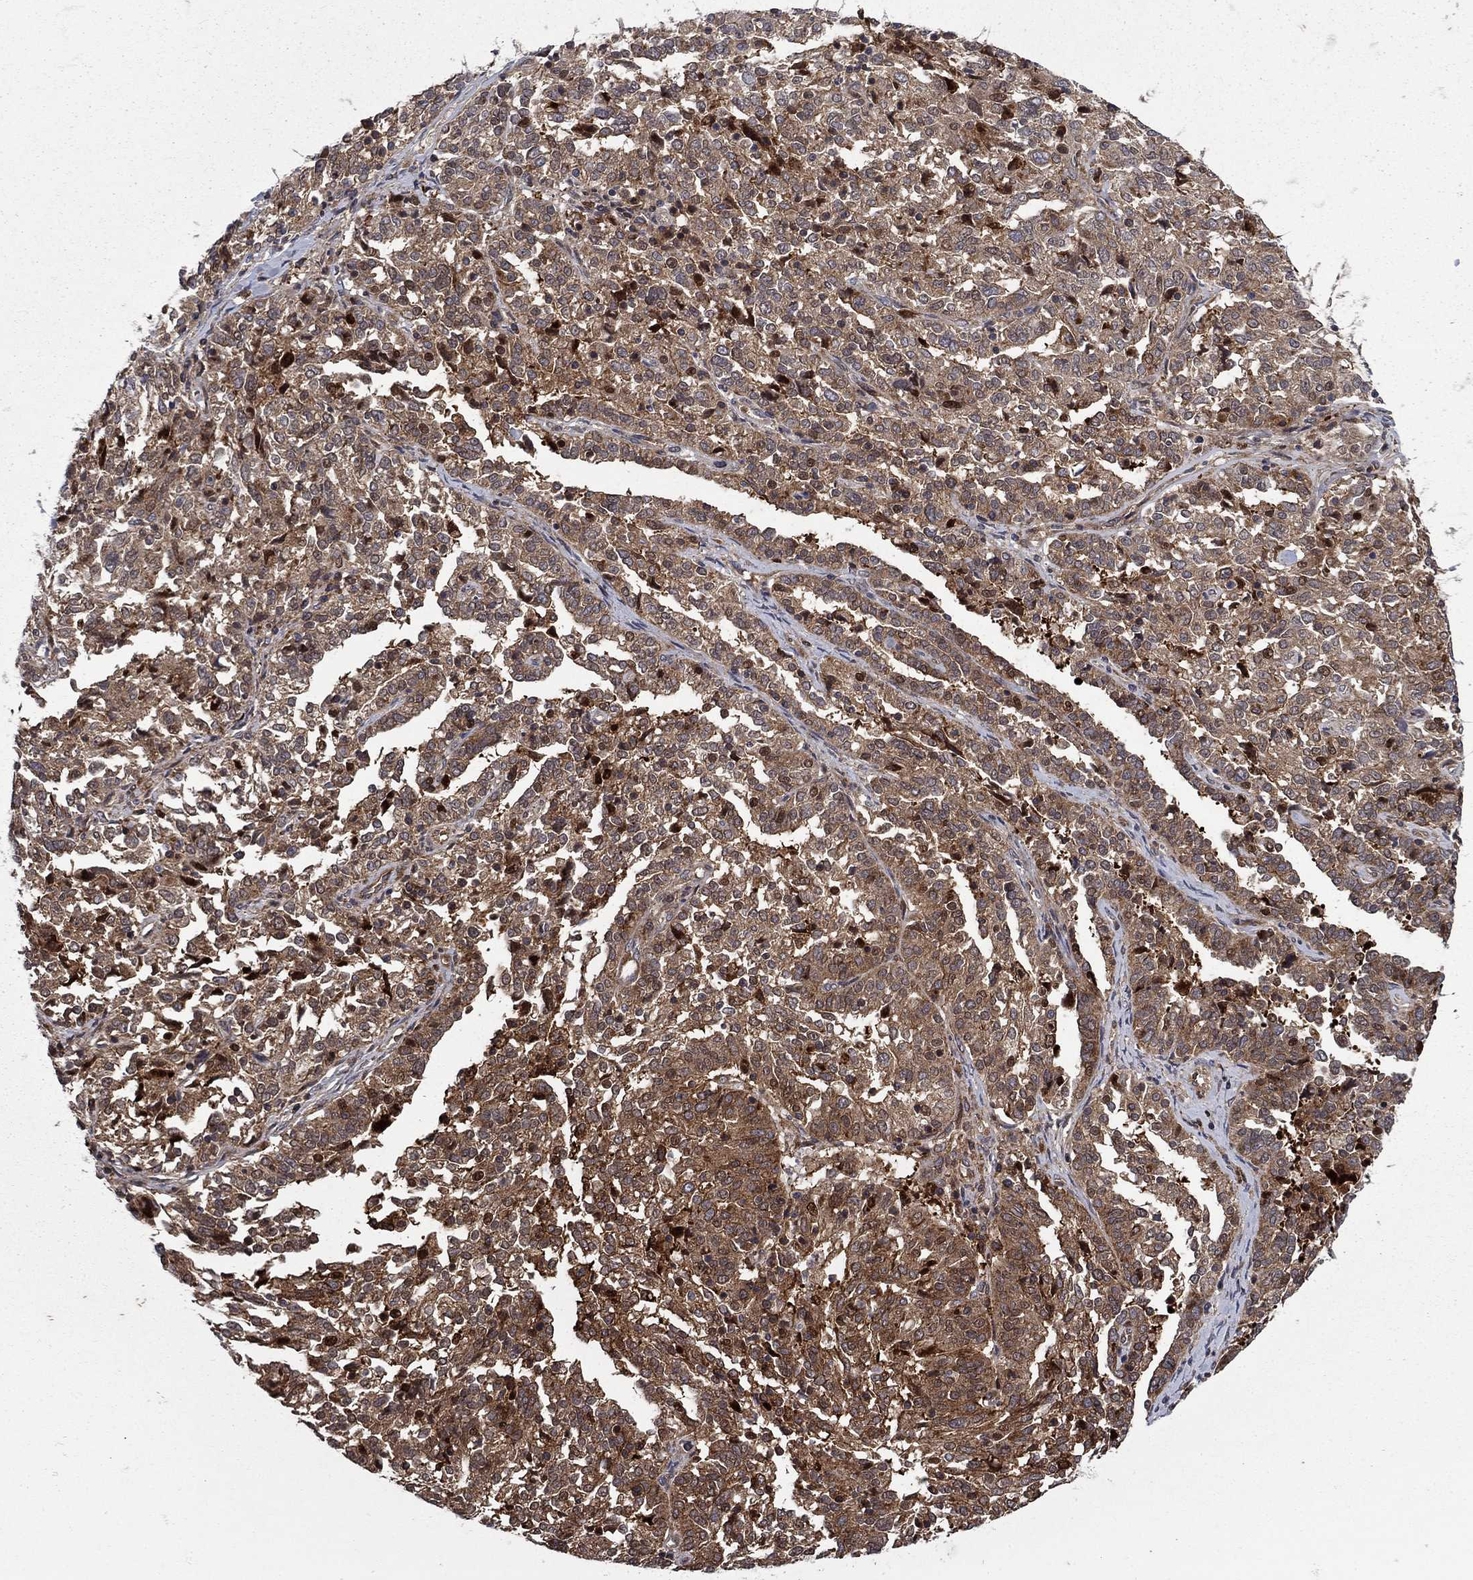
{"staining": {"intensity": "moderate", "quantity": ">75%", "location": "cytoplasmic/membranous"}, "tissue": "ovarian cancer", "cell_type": "Tumor cells", "image_type": "cancer", "snomed": [{"axis": "morphology", "description": "Cystadenocarcinoma, serous, NOS"}, {"axis": "topography", "description": "Ovary"}], "caption": "This image shows ovarian cancer (serous cystadenocarcinoma) stained with immunohistochemistry to label a protein in brown. The cytoplasmic/membranous of tumor cells show moderate positivity for the protein. Nuclei are counter-stained blue.", "gene": "HDAC4", "patient": {"sex": "female", "age": 67}}